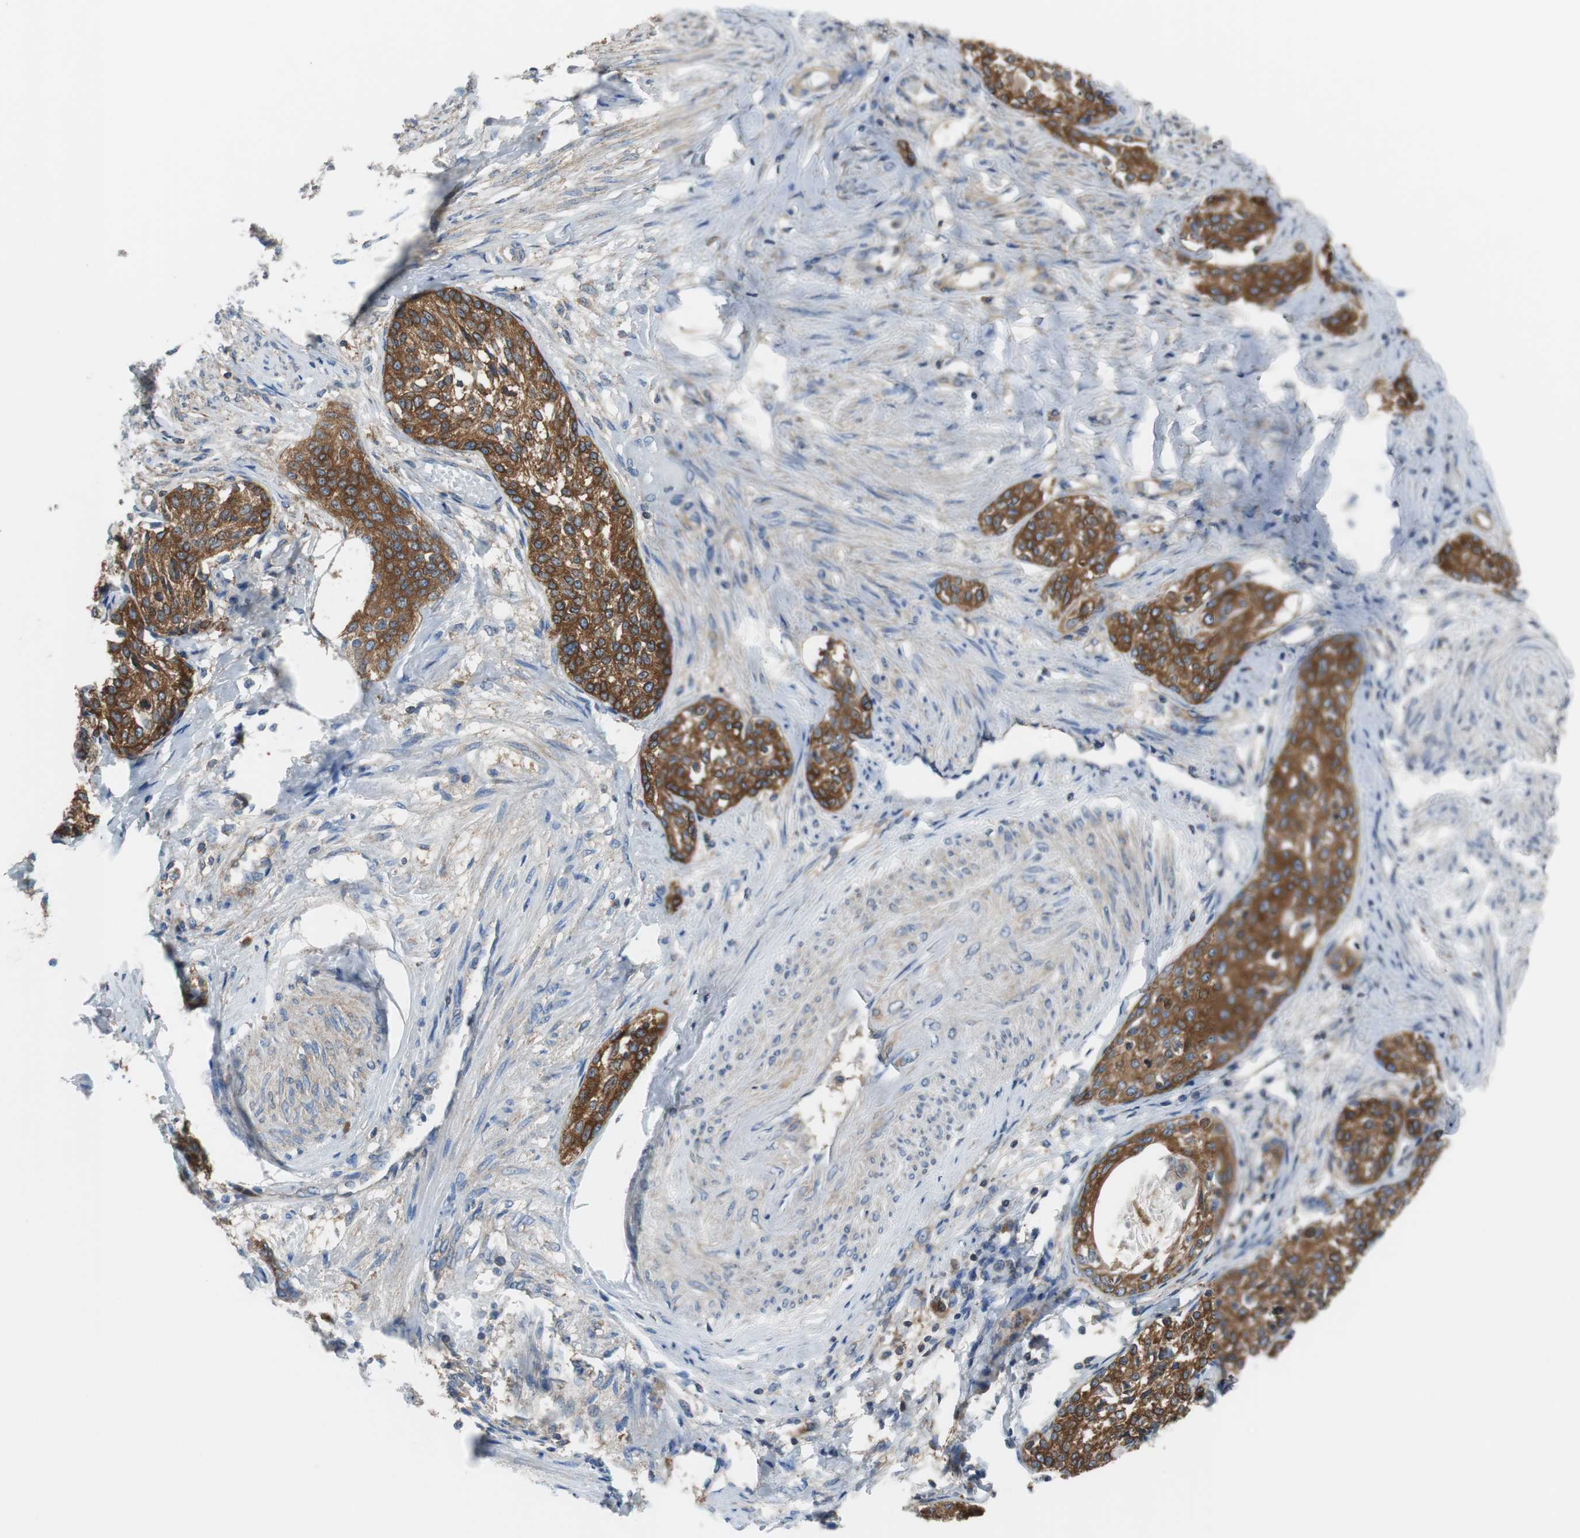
{"staining": {"intensity": "strong", "quantity": ">75%", "location": "cytoplasmic/membranous"}, "tissue": "cervical cancer", "cell_type": "Tumor cells", "image_type": "cancer", "snomed": [{"axis": "morphology", "description": "Squamous cell carcinoma, NOS"}, {"axis": "morphology", "description": "Adenocarcinoma, NOS"}, {"axis": "topography", "description": "Cervix"}], "caption": "High-power microscopy captured an immunohistochemistry (IHC) photomicrograph of cervical cancer, revealing strong cytoplasmic/membranous positivity in approximately >75% of tumor cells.", "gene": "BRAF", "patient": {"sex": "female", "age": 52}}